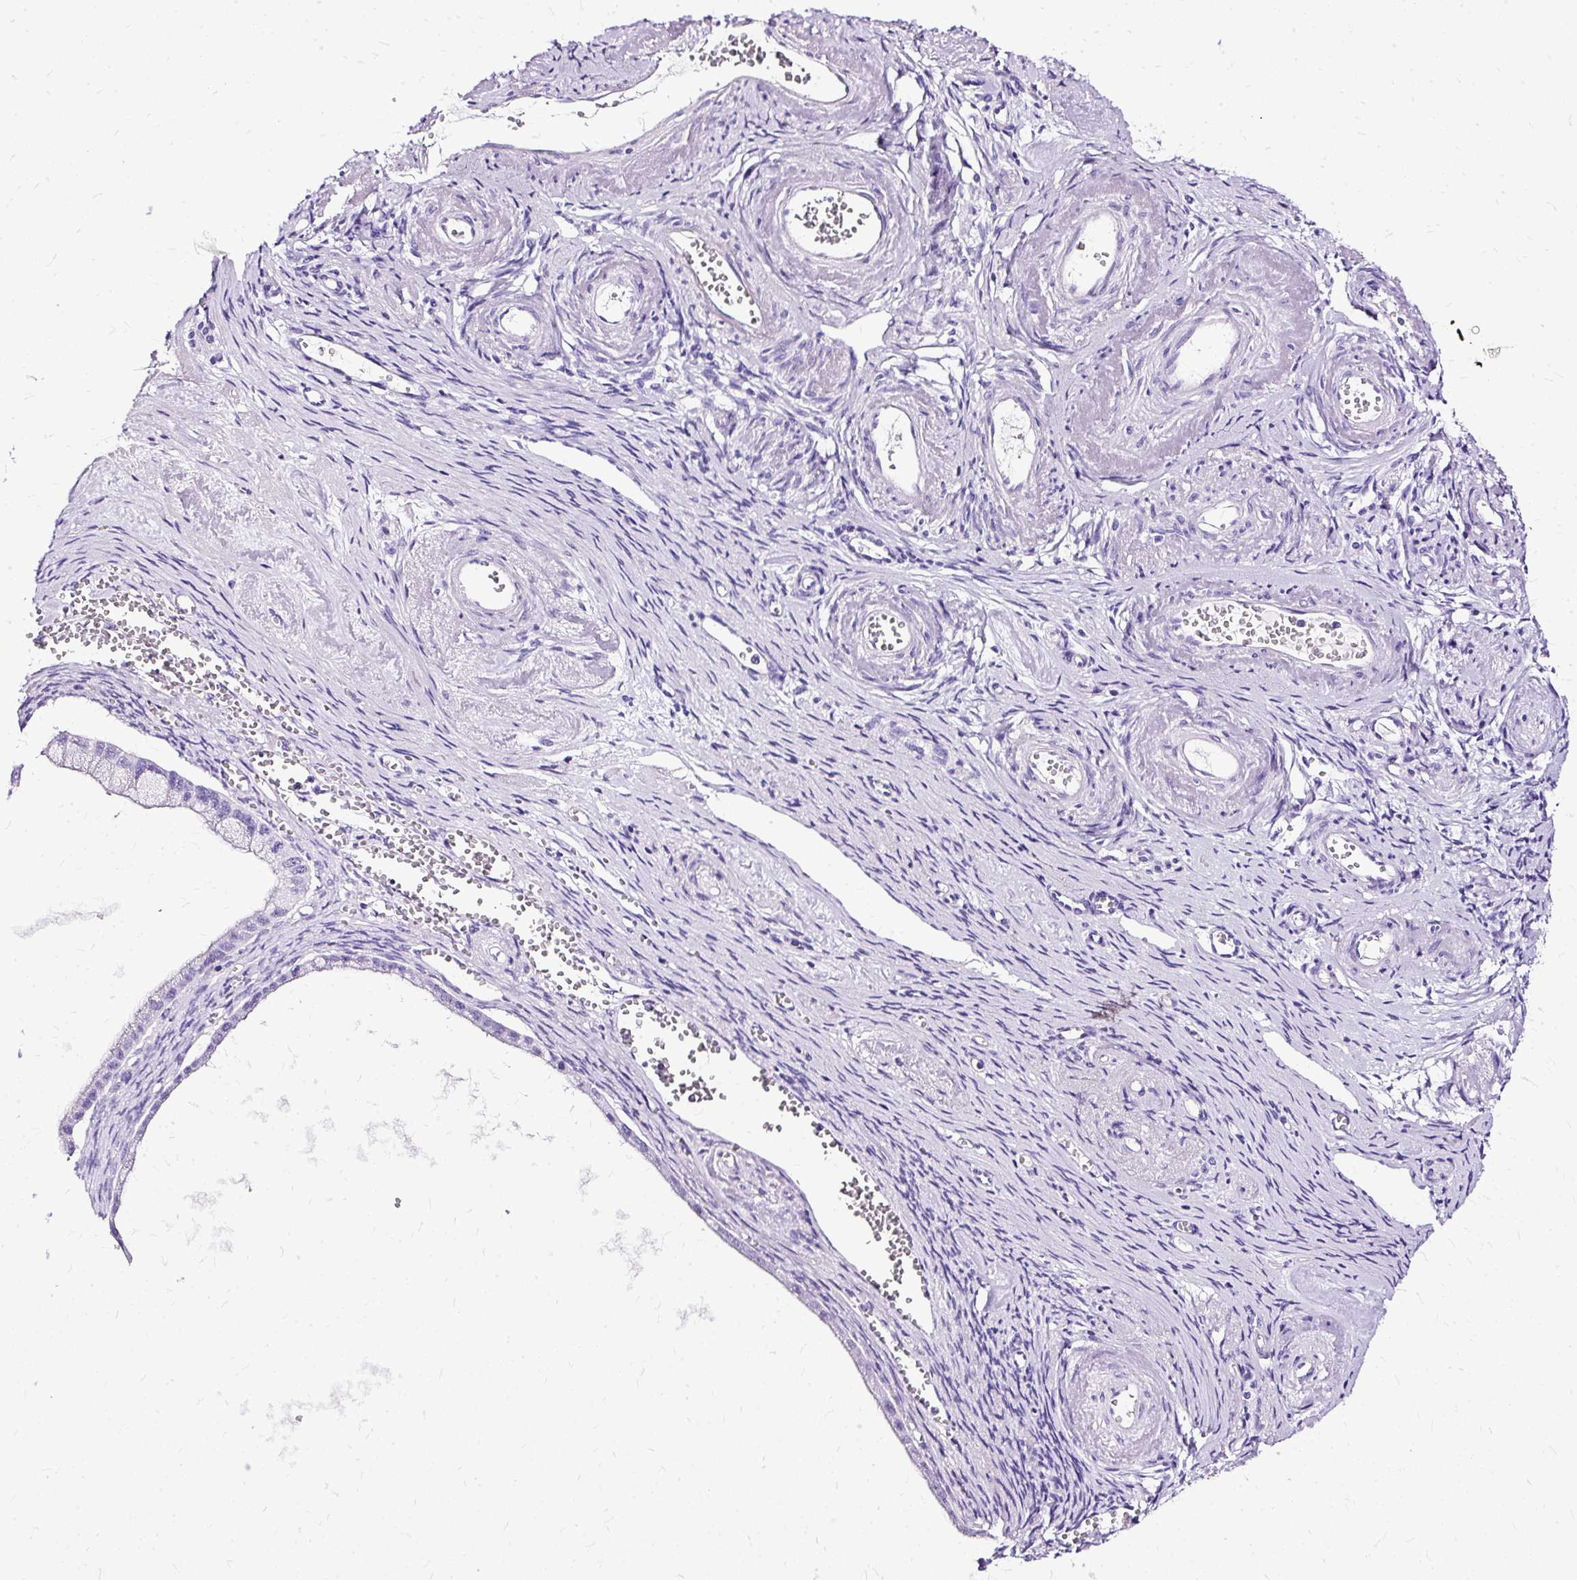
{"staining": {"intensity": "negative", "quantity": "none", "location": "none"}, "tissue": "ovarian cancer", "cell_type": "Tumor cells", "image_type": "cancer", "snomed": [{"axis": "morphology", "description": "Cystadenocarcinoma, mucinous, NOS"}, {"axis": "topography", "description": "Ovary"}], "caption": "Immunohistochemistry (IHC) image of human ovarian mucinous cystadenocarcinoma stained for a protein (brown), which reveals no staining in tumor cells.", "gene": "SLC8A2", "patient": {"sex": "female", "age": 59}}